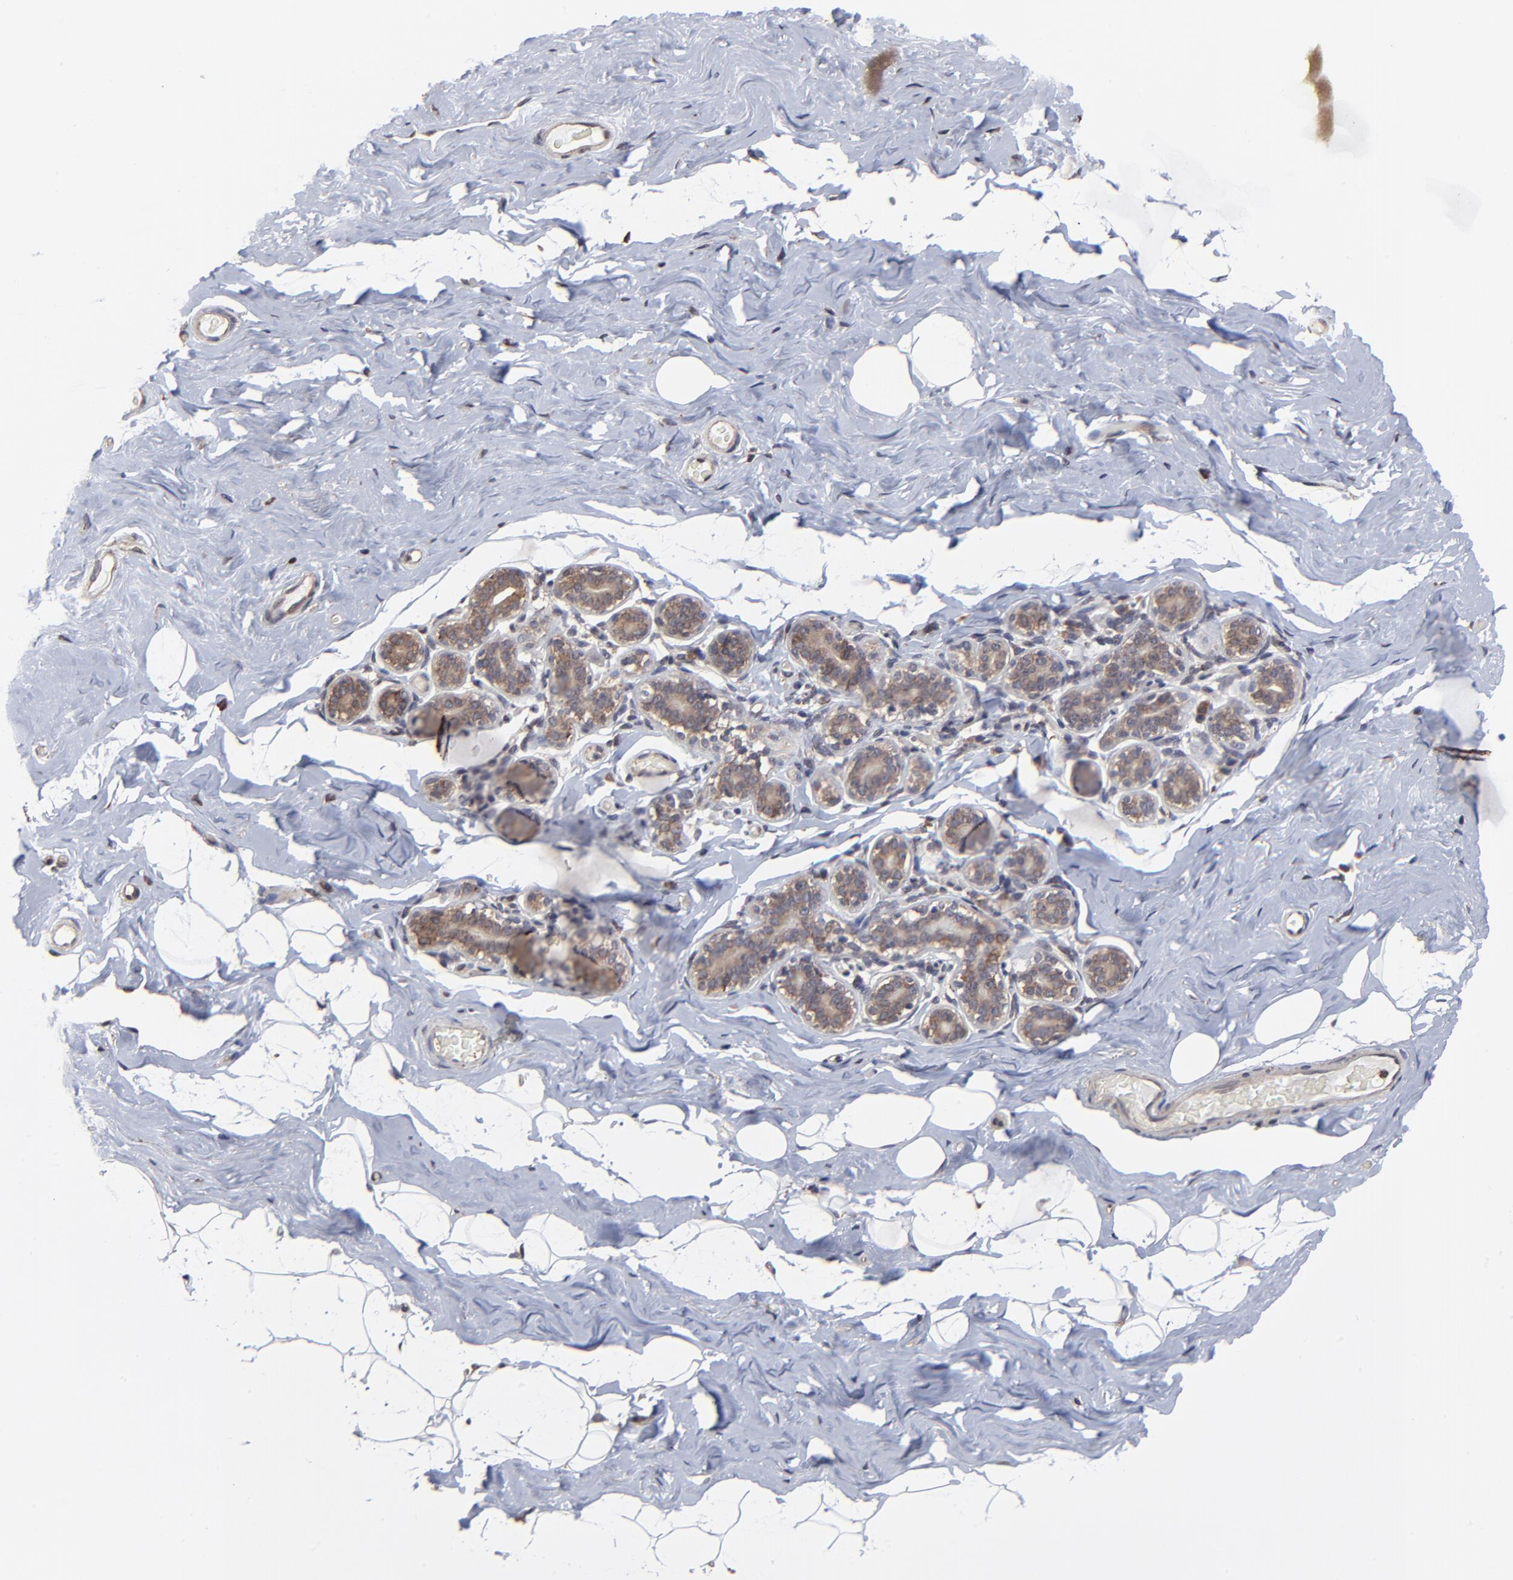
{"staining": {"intensity": "negative", "quantity": "none", "location": "none"}, "tissue": "breast", "cell_type": "Adipocytes", "image_type": "normal", "snomed": [{"axis": "morphology", "description": "Normal tissue, NOS"}, {"axis": "topography", "description": "Breast"}, {"axis": "topography", "description": "Soft tissue"}], "caption": "Immunohistochemical staining of normal breast displays no significant expression in adipocytes.", "gene": "ELP2", "patient": {"sex": "female", "age": 75}}